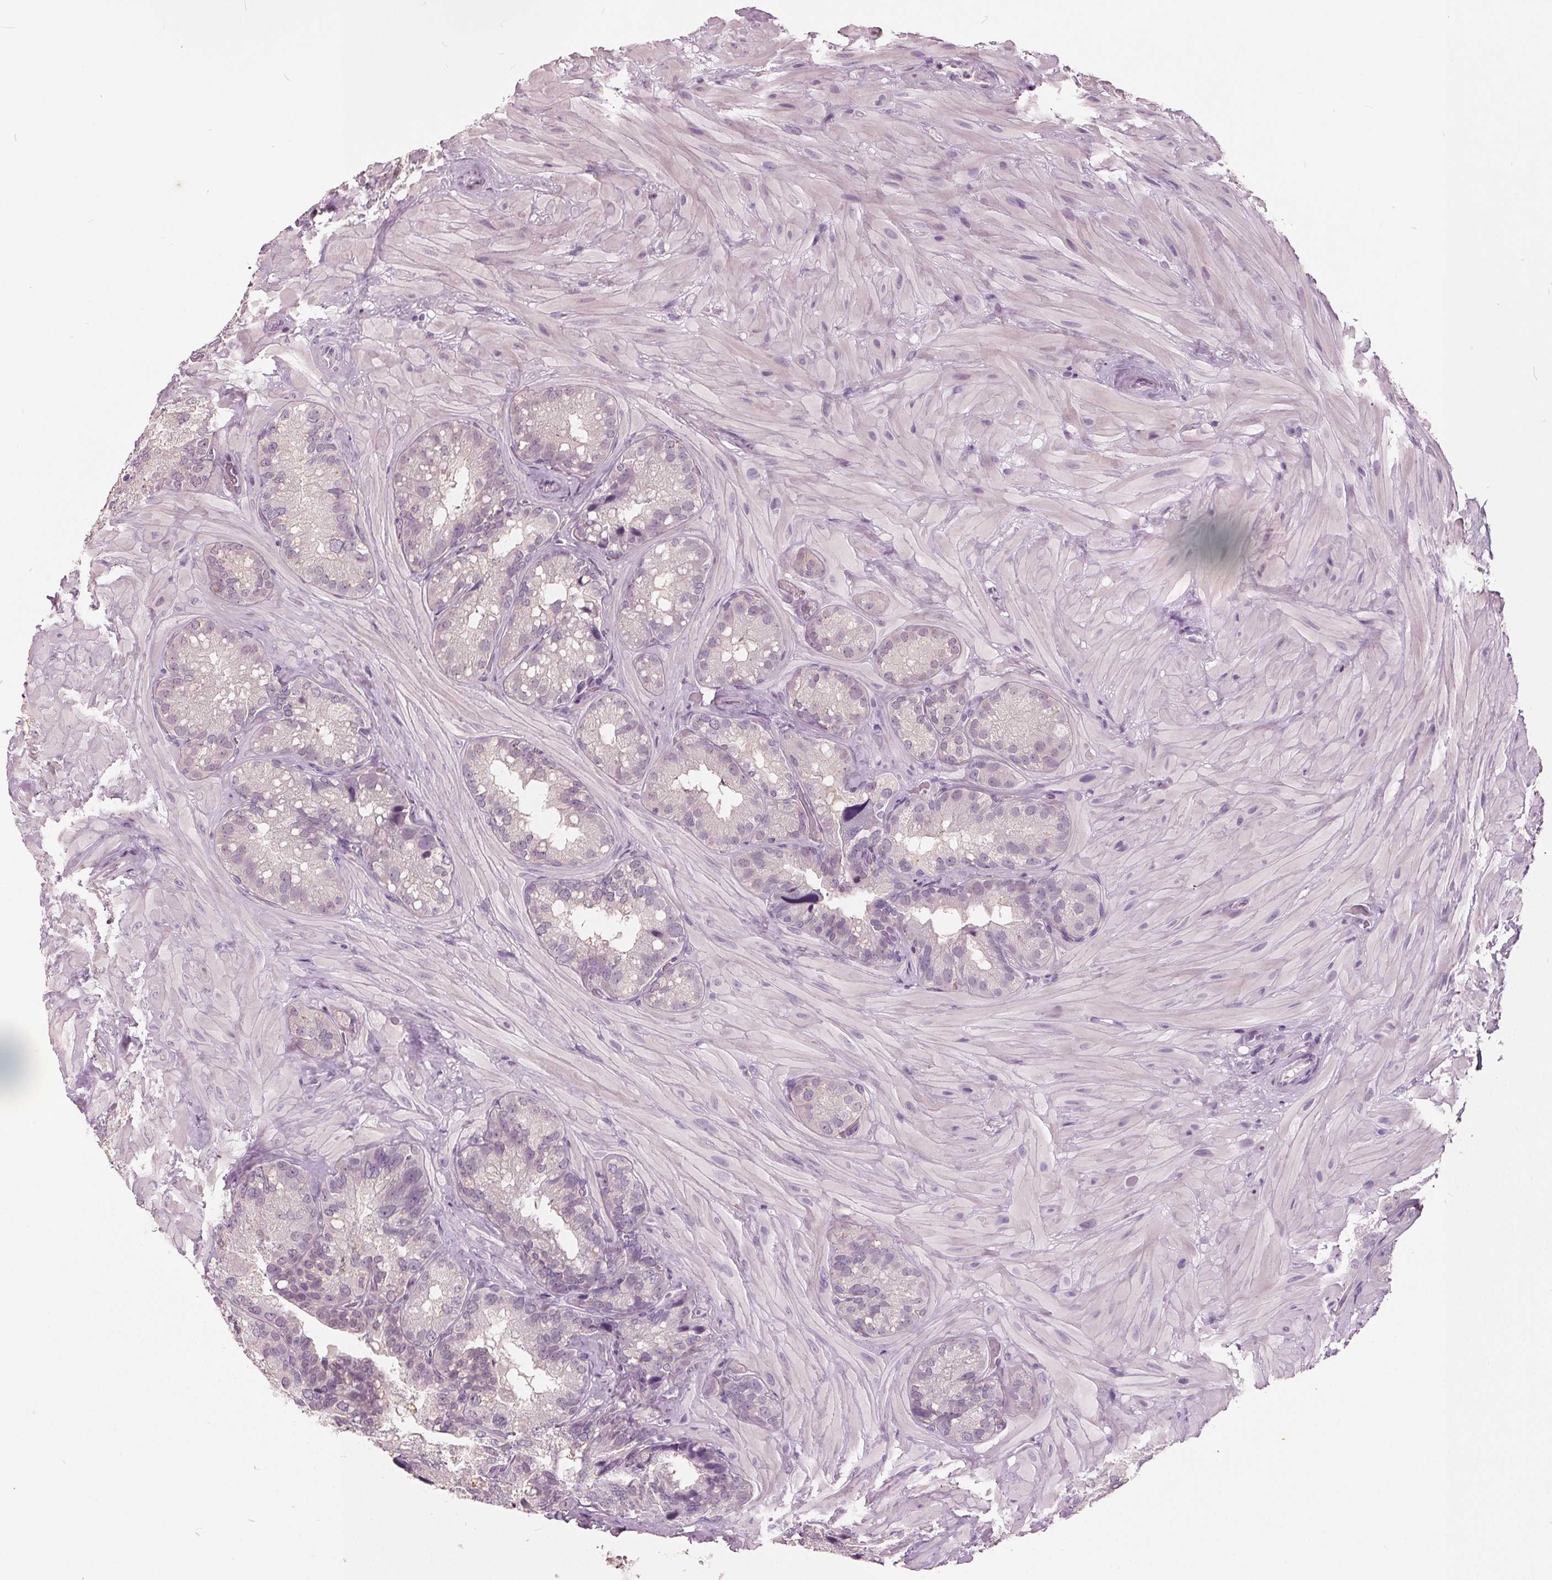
{"staining": {"intensity": "negative", "quantity": "none", "location": "none"}, "tissue": "seminal vesicle", "cell_type": "Glandular cells", "image_type": "normal", "snomed": [{"axis": "morphology", "description": "Normal tissue, NOS"}, {"axis": "topography", "description": "Seminal veicle"}], "caption": "An immunohistochemistry image of benign seminal vesicle is shown. There is no staining in glandular cells of seminal vesicle.", "gene": "TKFC", "patient": {"sex": "male", "age": 60}}